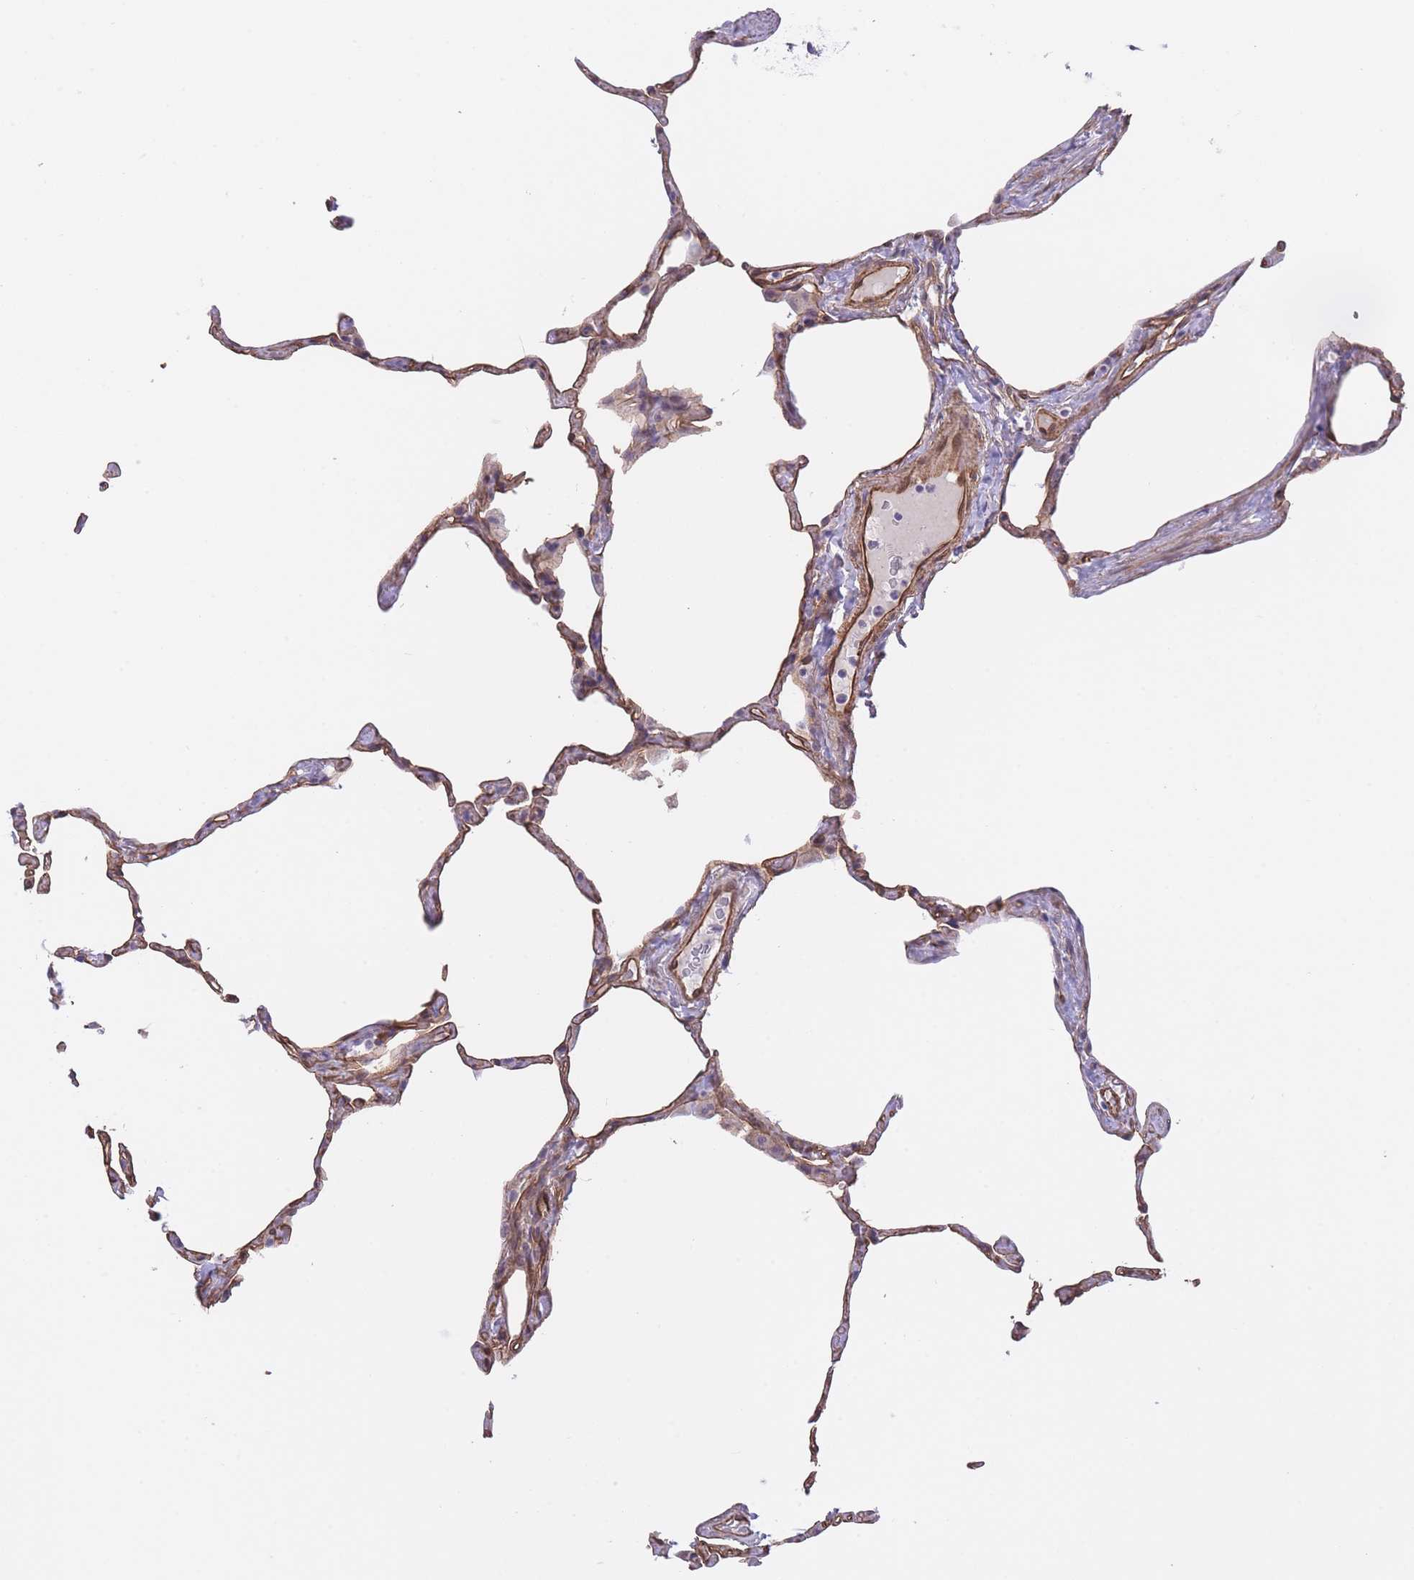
{"staining": {"intensity": "moderate", "quantity": "<25%", "location": "cytoplasmic/membranous"}, "tissue": "lung", "cell_type": "Alveolar cells", "image_type": "normal", "snomed": [{"axis": "morphology", "description": "Normal tissue, NOS"}, {"axis": "topography", "description": "Lung"}], "caption": "IHC photomicrograph of unremarkable human lung stained for a protein (brown), which displays low levels of moderate cytoplasmic/membranous positivity in approximately <25% of alveolar cells.", "gene": "QTRT1", "patient": {"sex": "male", "age": 65}}